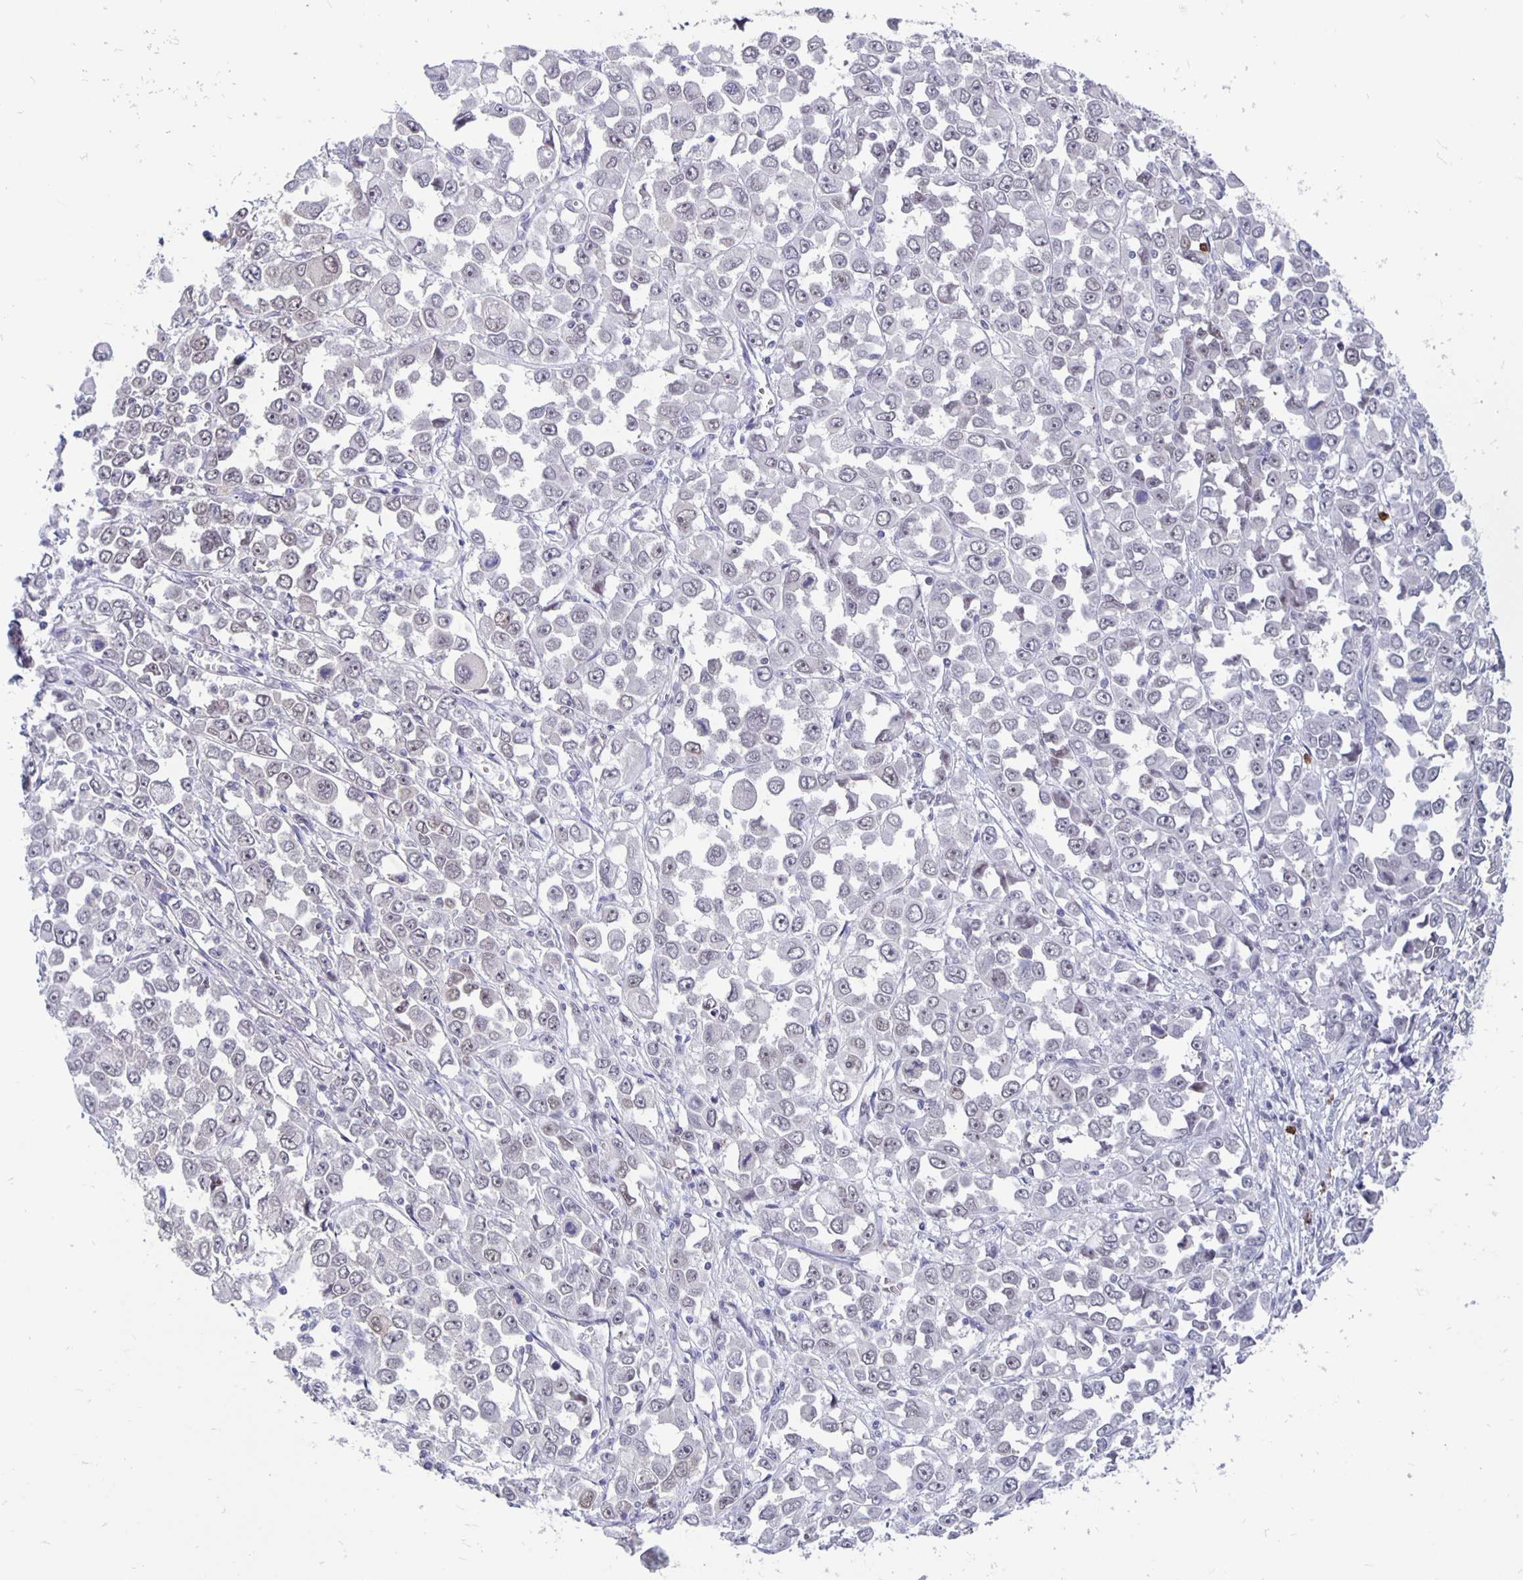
{"staining": {"intensity": "negative", "quantity": "none", "location": "none"}, "tissue": "stomach cancer", "cell_type": "Tumor cells", "image_type": "cancer", "snomed": [{"axis": "morphology", "description": "Adenocarcinoma, NOS"}, {"axis": "topography", "description": "Stomach, upper"}], "caption": "There is no significant expression in tumor cells of stomach adenocarcinoma.", "gene": "ZNF691", "patient": {"sex": "male", "age": 70}}